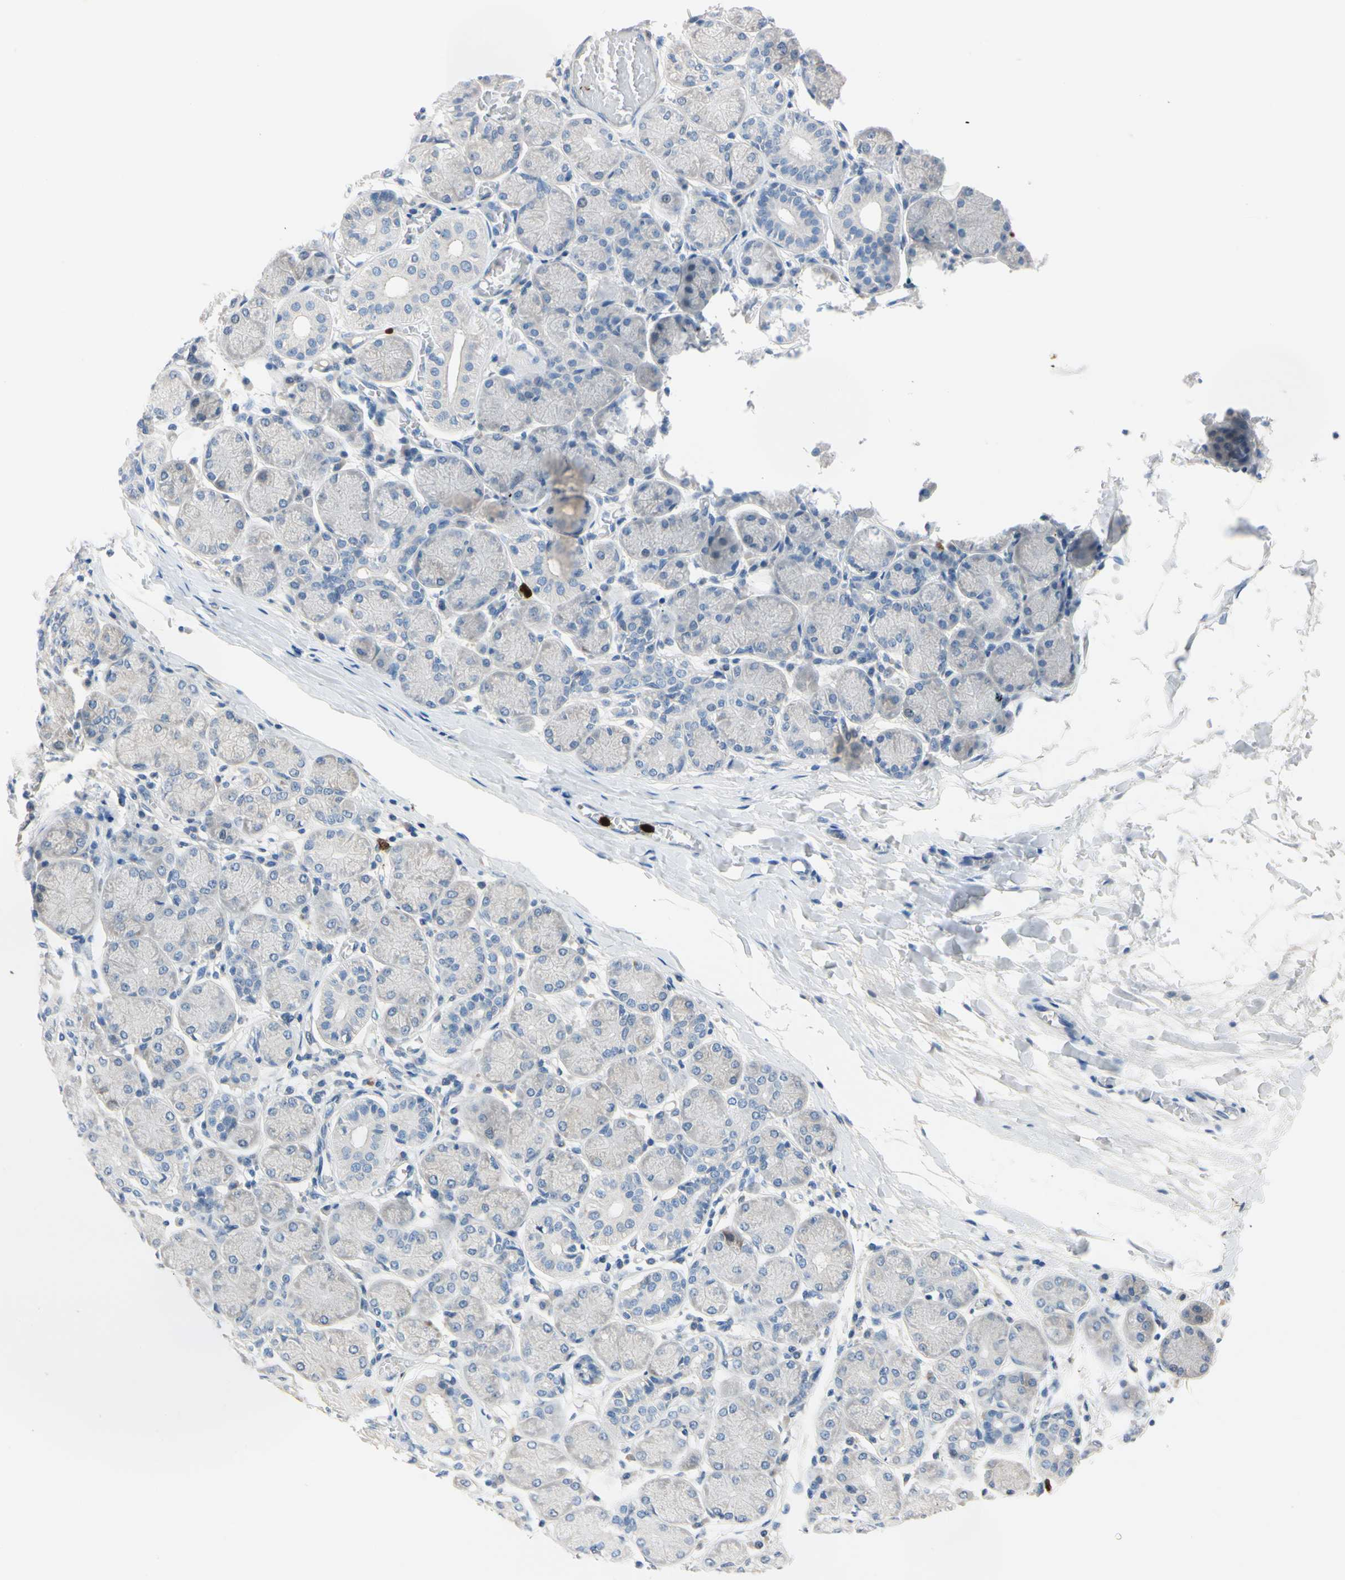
{"staining": {"intensity": "negative", "quantity": "none", "location": "none"}, "tissue": "salivary gland", "cell_type": "Glandular cells", "image_type": "normal", "snomed": [{"axis": "morphology", "description": "Normal tissue, NOS"}, {"axis": "topography", "description": "Salivary gland"}], "caption": "Immunohistochemical staining of normal human salivary gland shows no significant expression in glandular cells. The staining is performed using DAB brown chromogen with nuclei counter-stained in using hematoxylin.", "gene": "TRAF5", "patient": {"sex": "female", "age": 24}}